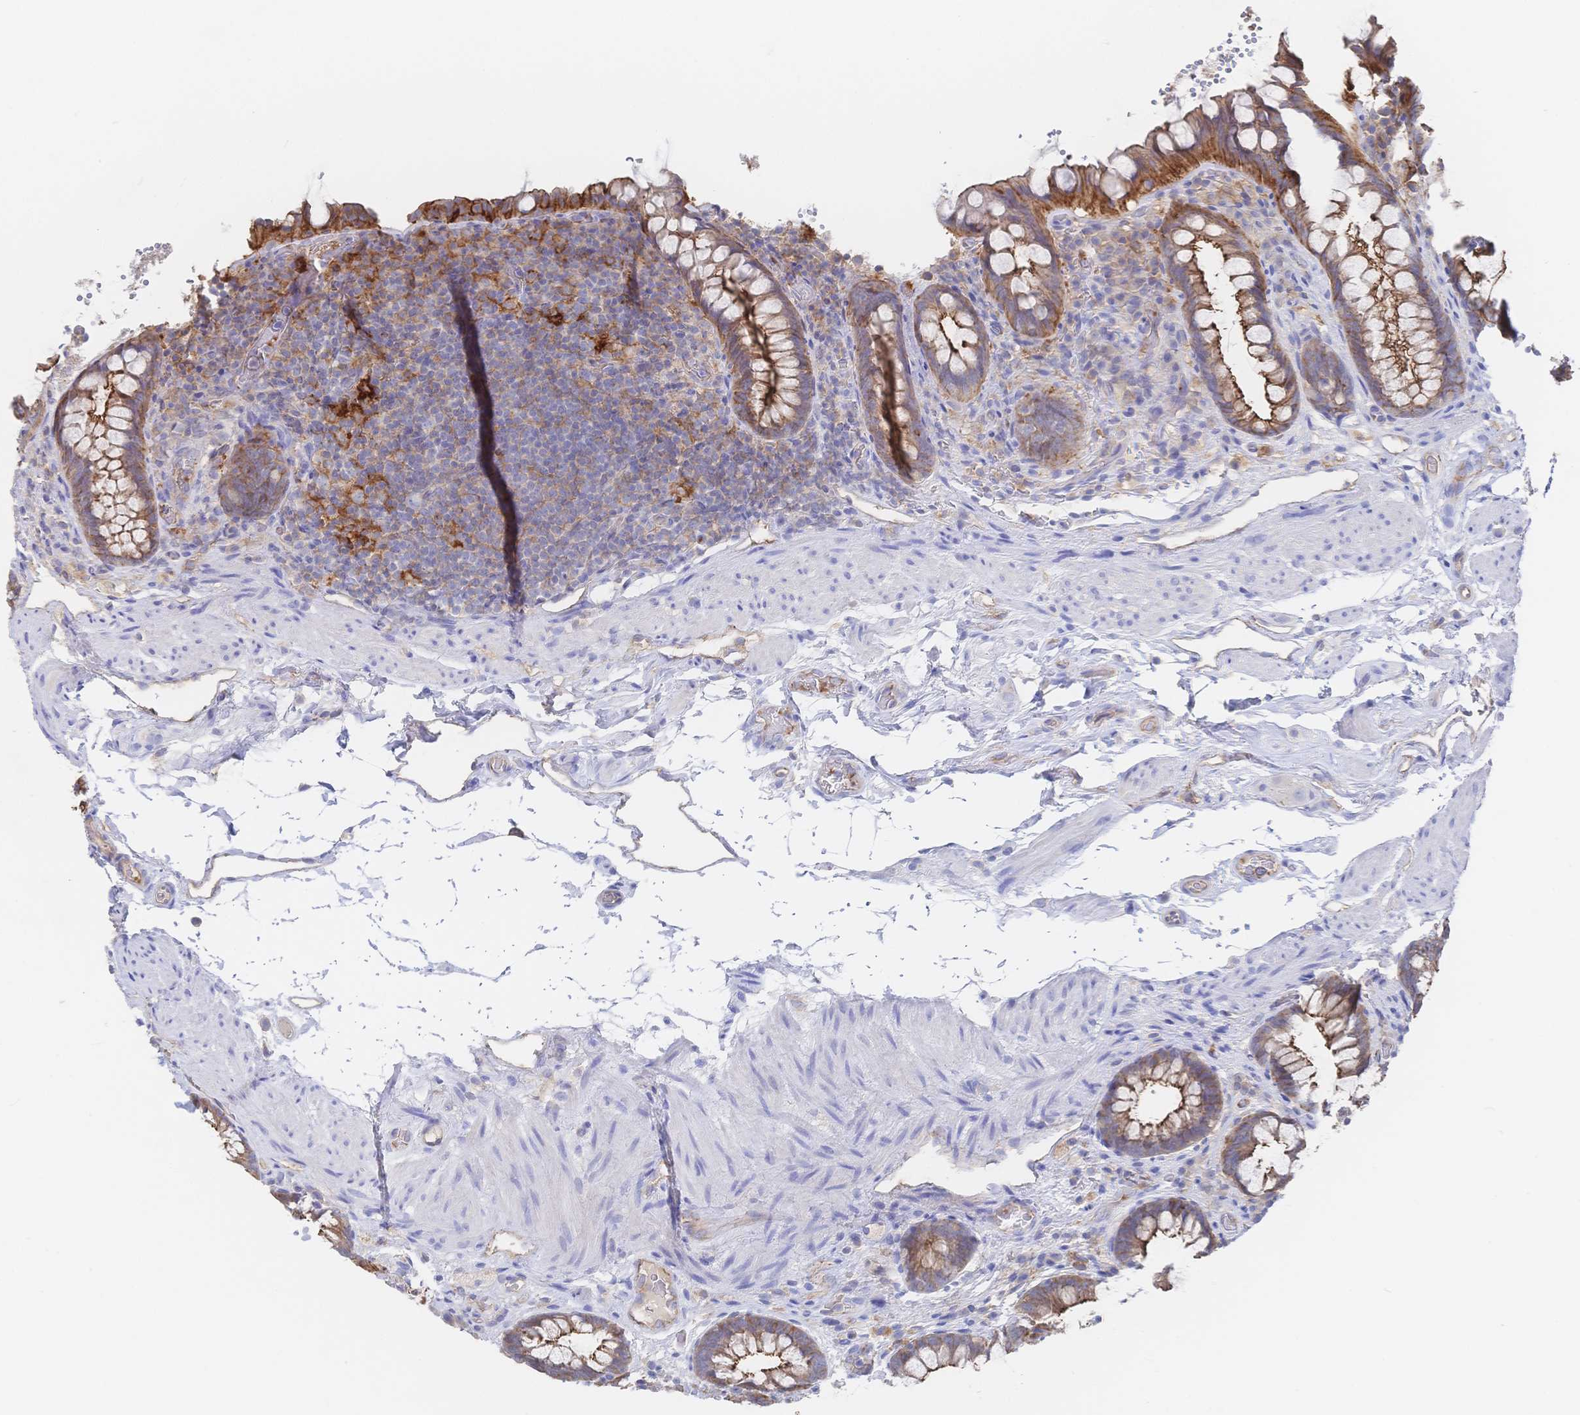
{"staining": {"intensity": "strong", "quantity": ">75%", "location": "cytoplasmic/membranous"}, "tissue": "rectum", "cell_type": "Glandular cells", "image_type": "normal", "snomed": [{"axis": "morphology", "description": "Normal tissue, NOS"}, {"axis": "topography", "description": "Rectum"}], "caption": "Brown immunohistochemical staining in unremarkable rectum demonstrates strong cytoplasmic/membranous positivity in about >75% of glandular cells. (Brightfield microscopy of DAB IHC at high magnification).", "gene": "F11R", "patient": {"sex": "female", "age": 69}}